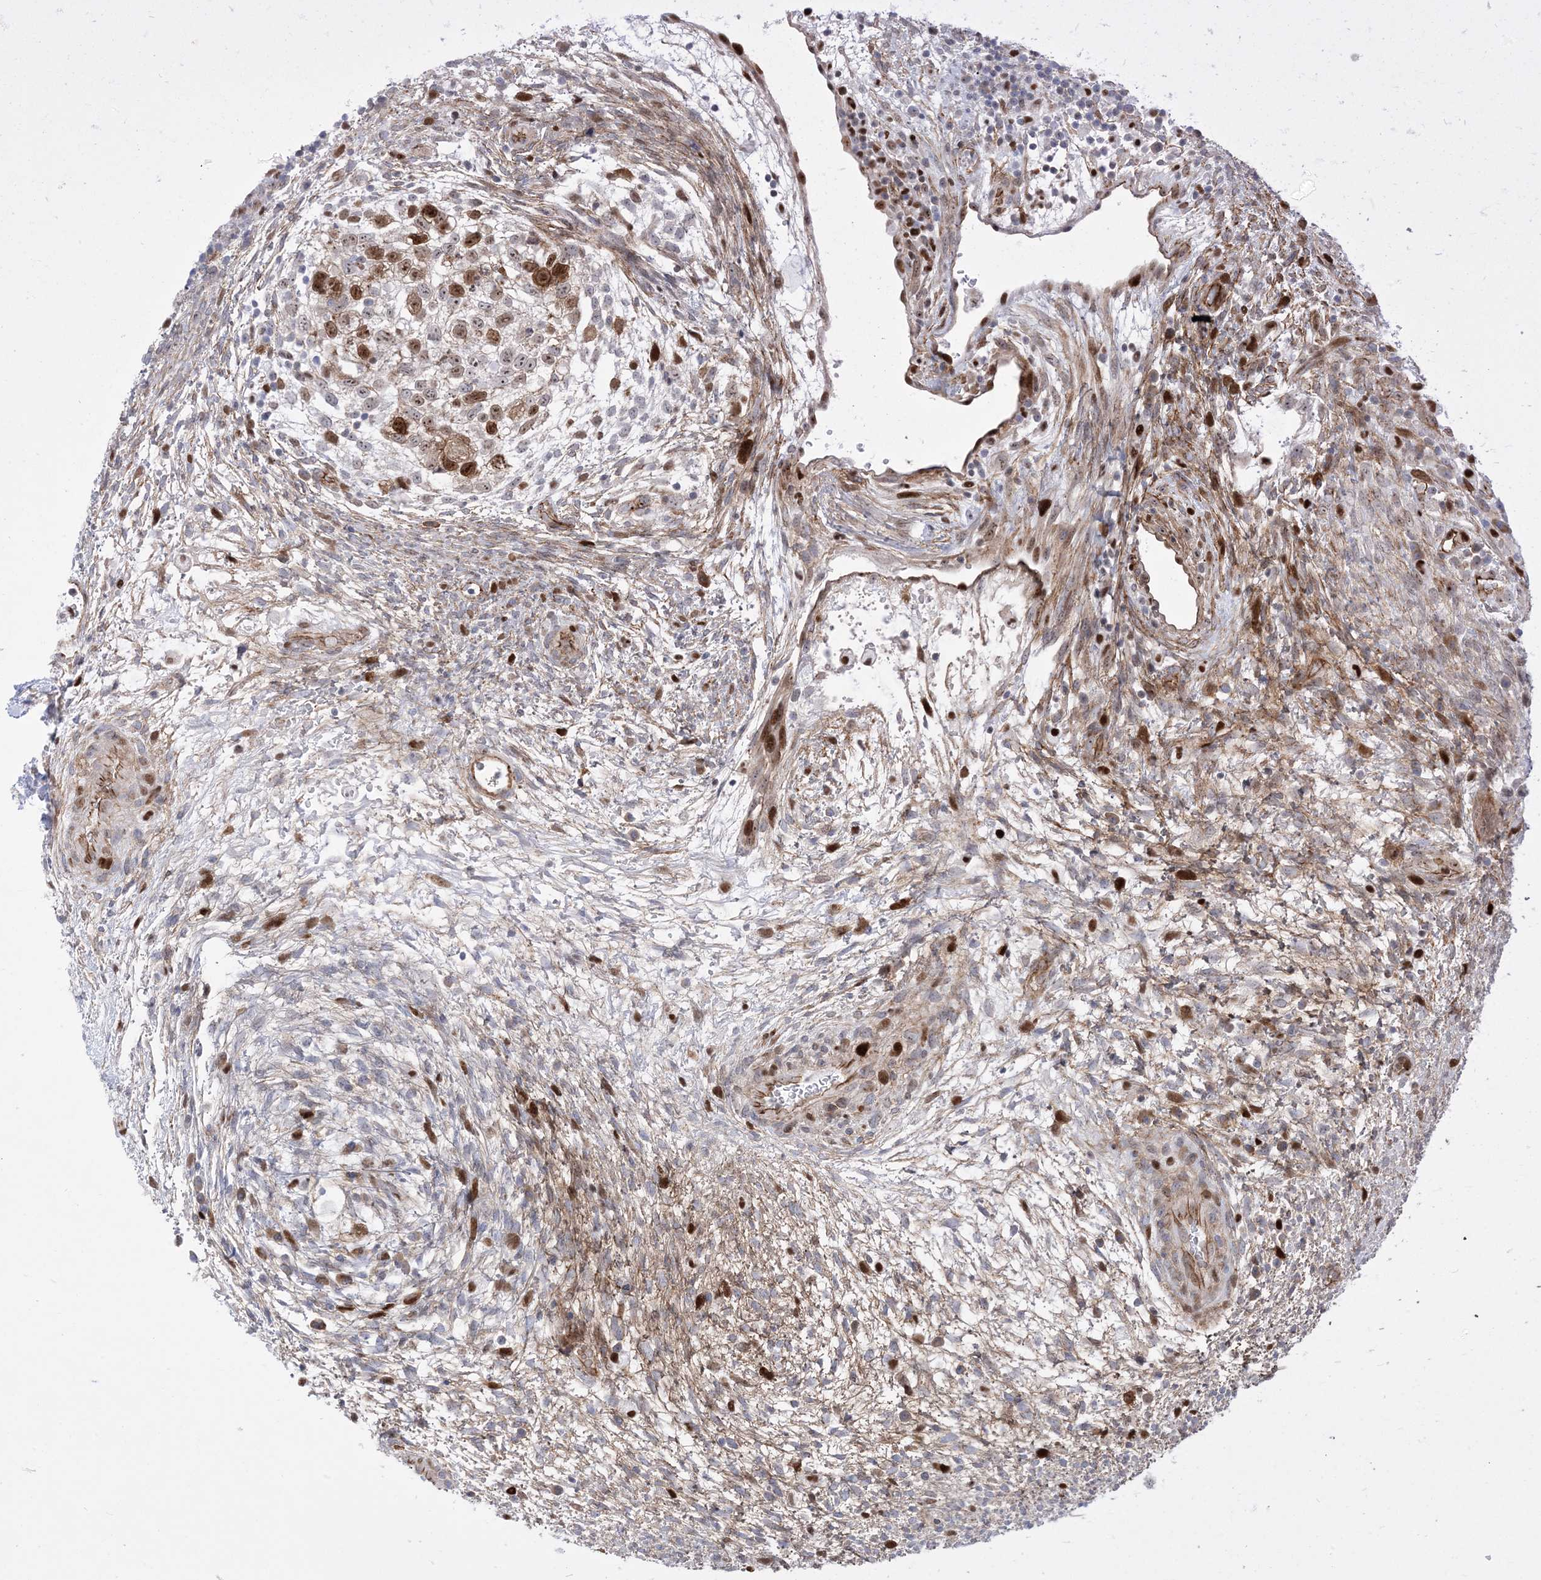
{"staining": {"intensity": "moderate", "quantity": ">75%", "location": "nuclear"}, "tissue": "testis cancer", "cell_type": "Tumor cells", "image_type": "cancer", "snomed": [{"axis": "morphology", "description": "Carcinoma, Embryonal, NOS"}, {"axis": "topography", "description": "Testis"}], "caption": "Immunohistochemical staining of human embryonal carcinoma (testis) shows moderate nuclear protein positivity in about >75% of tumor cells. The staining was performed using DAB (3,3'-diaminobenzidine), with brown indicating positive protein expression. Nuclei are stained blue with hematoxylin.", "gene": "MARS2", "patient": {"sex": "male", "age": 37}}